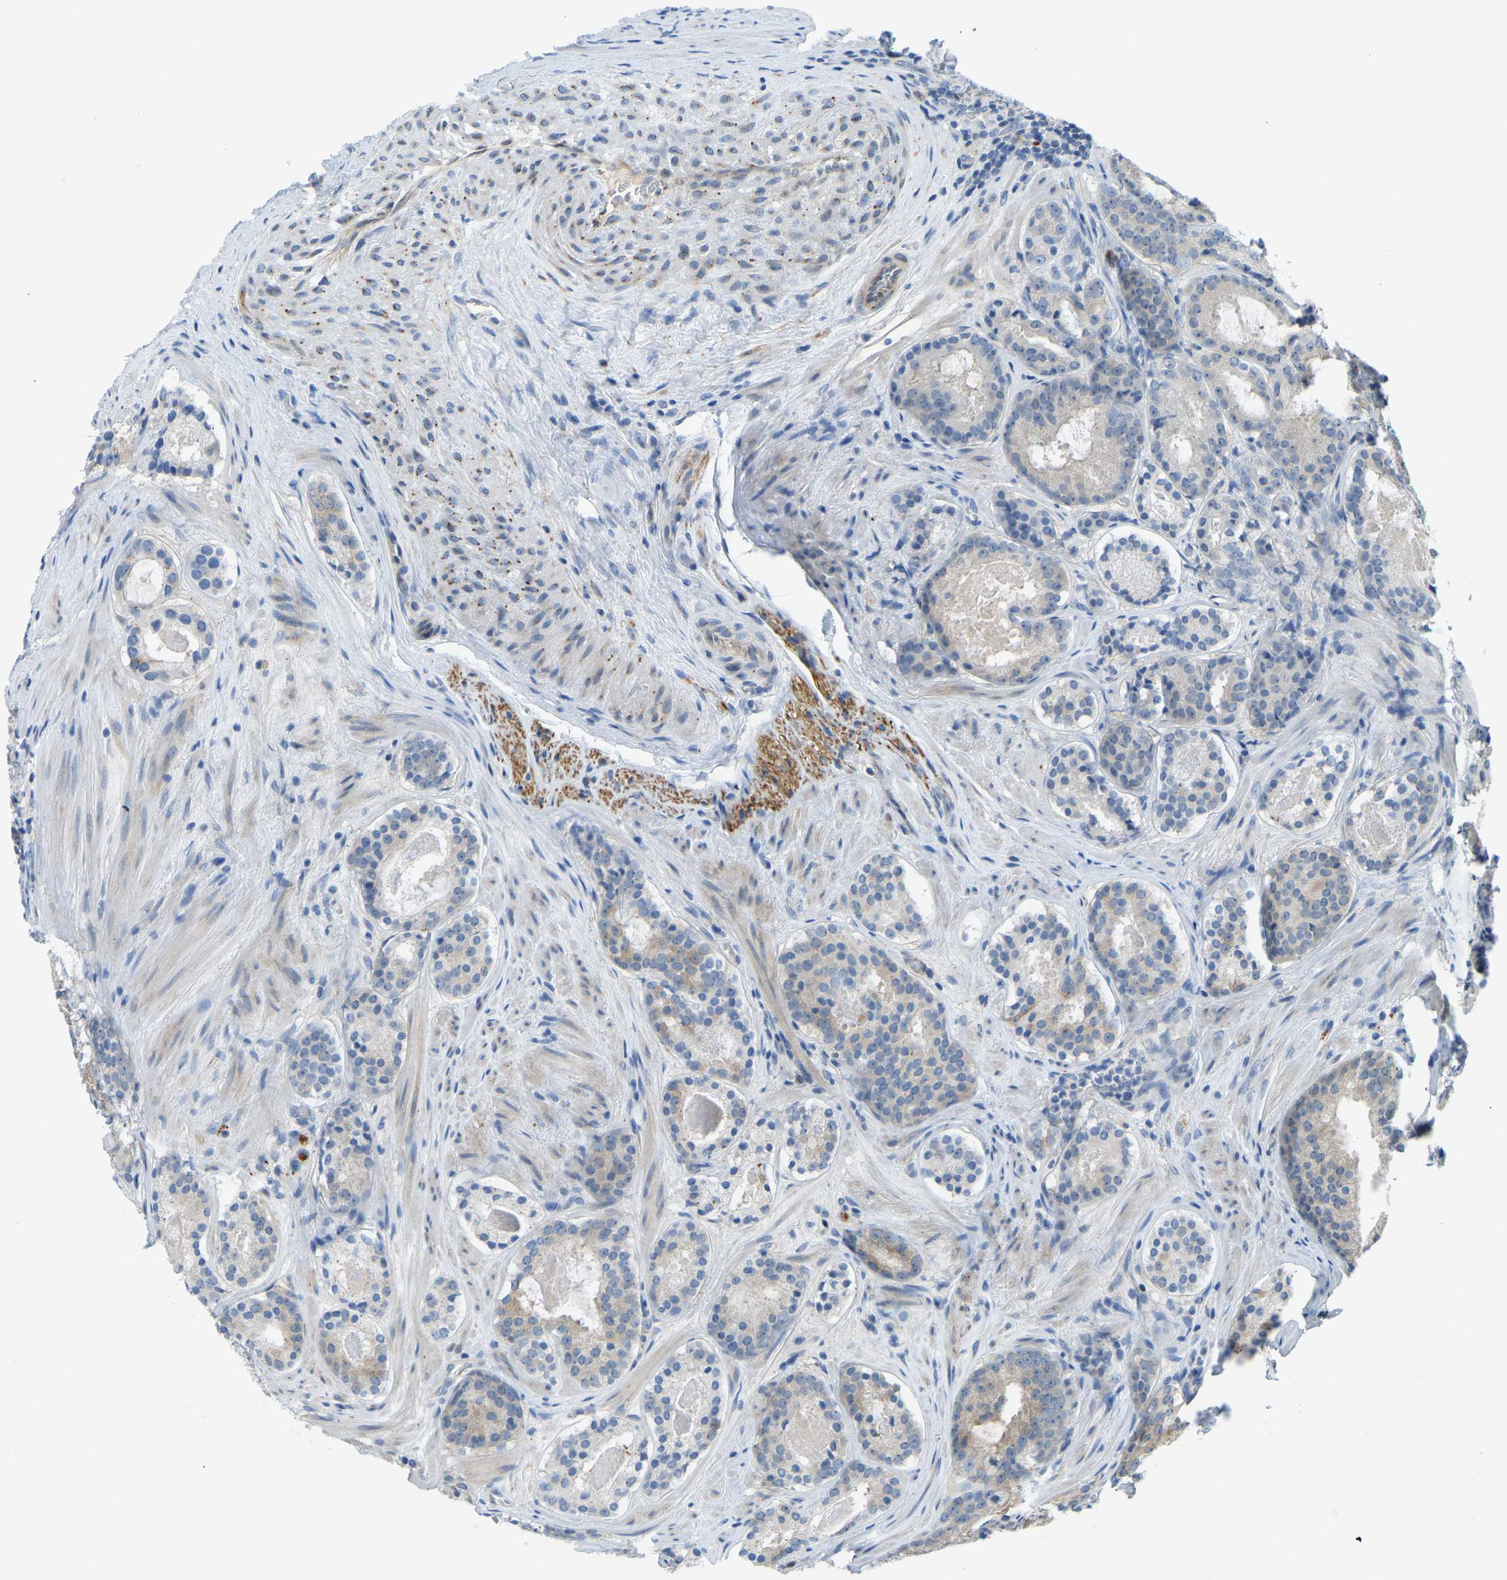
{"staining": {"intensity": "moderate", "quantity": "<25%", "location": "cytoplasmic/membranous"}, "tissue": "prostate cancer", "cell_type": "Tumor cells", "image_type": "cancer", "snomed": [{"axis": "morphology", "description": "Adenocarcinoma, Low grade"}, {"axis": "topography", "description": "Prostate"}], "caption": "A brown stain labels moderate cytoplasmic/membranous expression of a protein in low-grade adenocarcinoma (prostate) tumor cells. (DAB (3,3'-diaminobenzidine) = brown stain, brightfield microscopy at high magnification).", "gene": "NME8", "patient": {"sex": "male", "age": 69}}